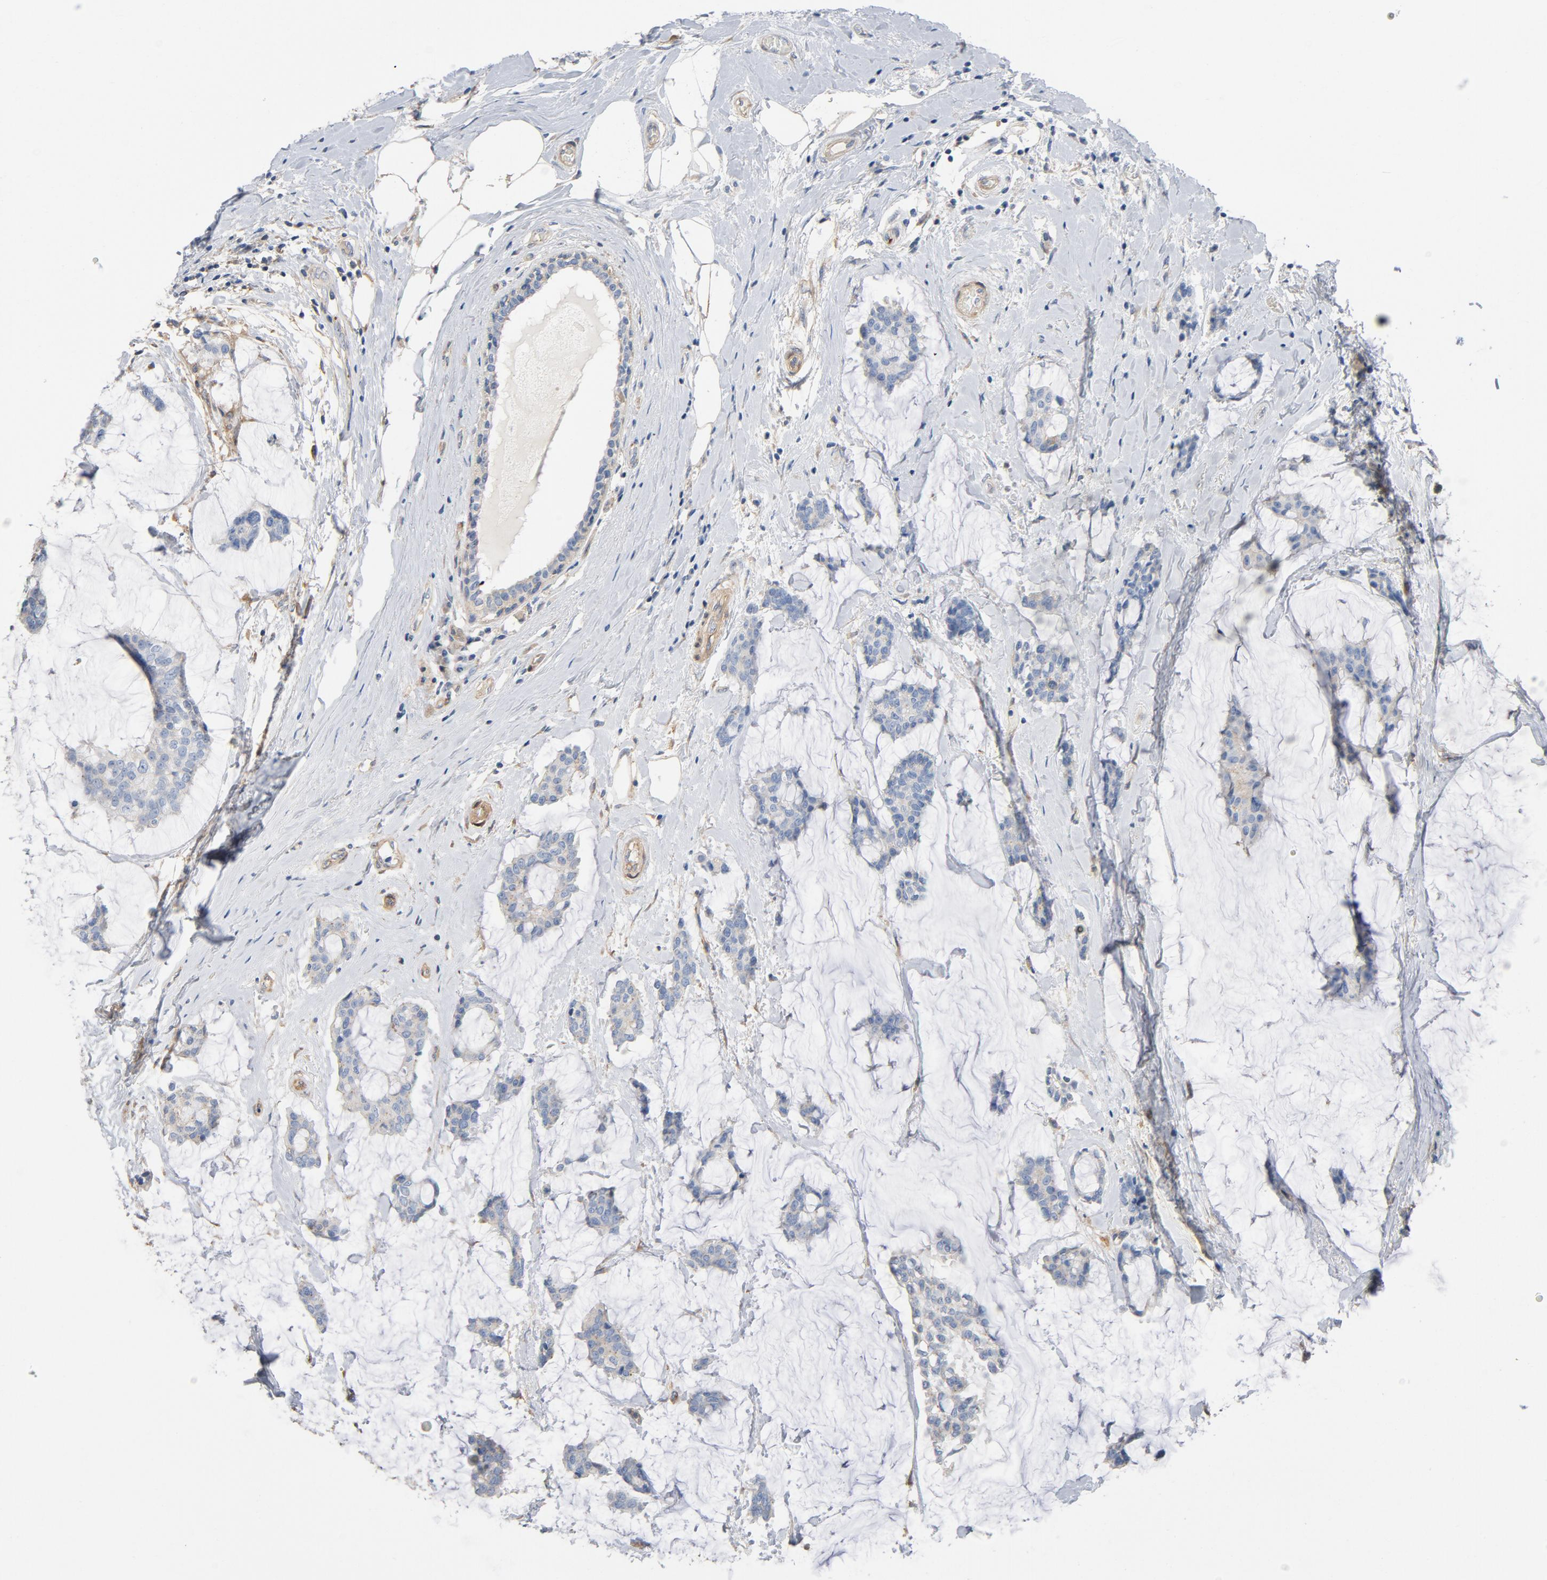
{"staining": {"intensity": "negative", "quantity": "none", "location": "none"}, "tissue": "breast cancer", "cell_type": "Tumor cells", "image_type": "cancer", "snomed": [{"axis": "morphology", "description": "Duct carcinoma"}, {"axis": "topography", "description": "Breast"}], "caption": "Immunohistochemistry image of human breast cancer (intraductal carcinoma) stained for a protein (brown), which exhibits no positivity in tumor cells.", "gene": "ILK", "patient": {"sex": "female", "age": 93}}